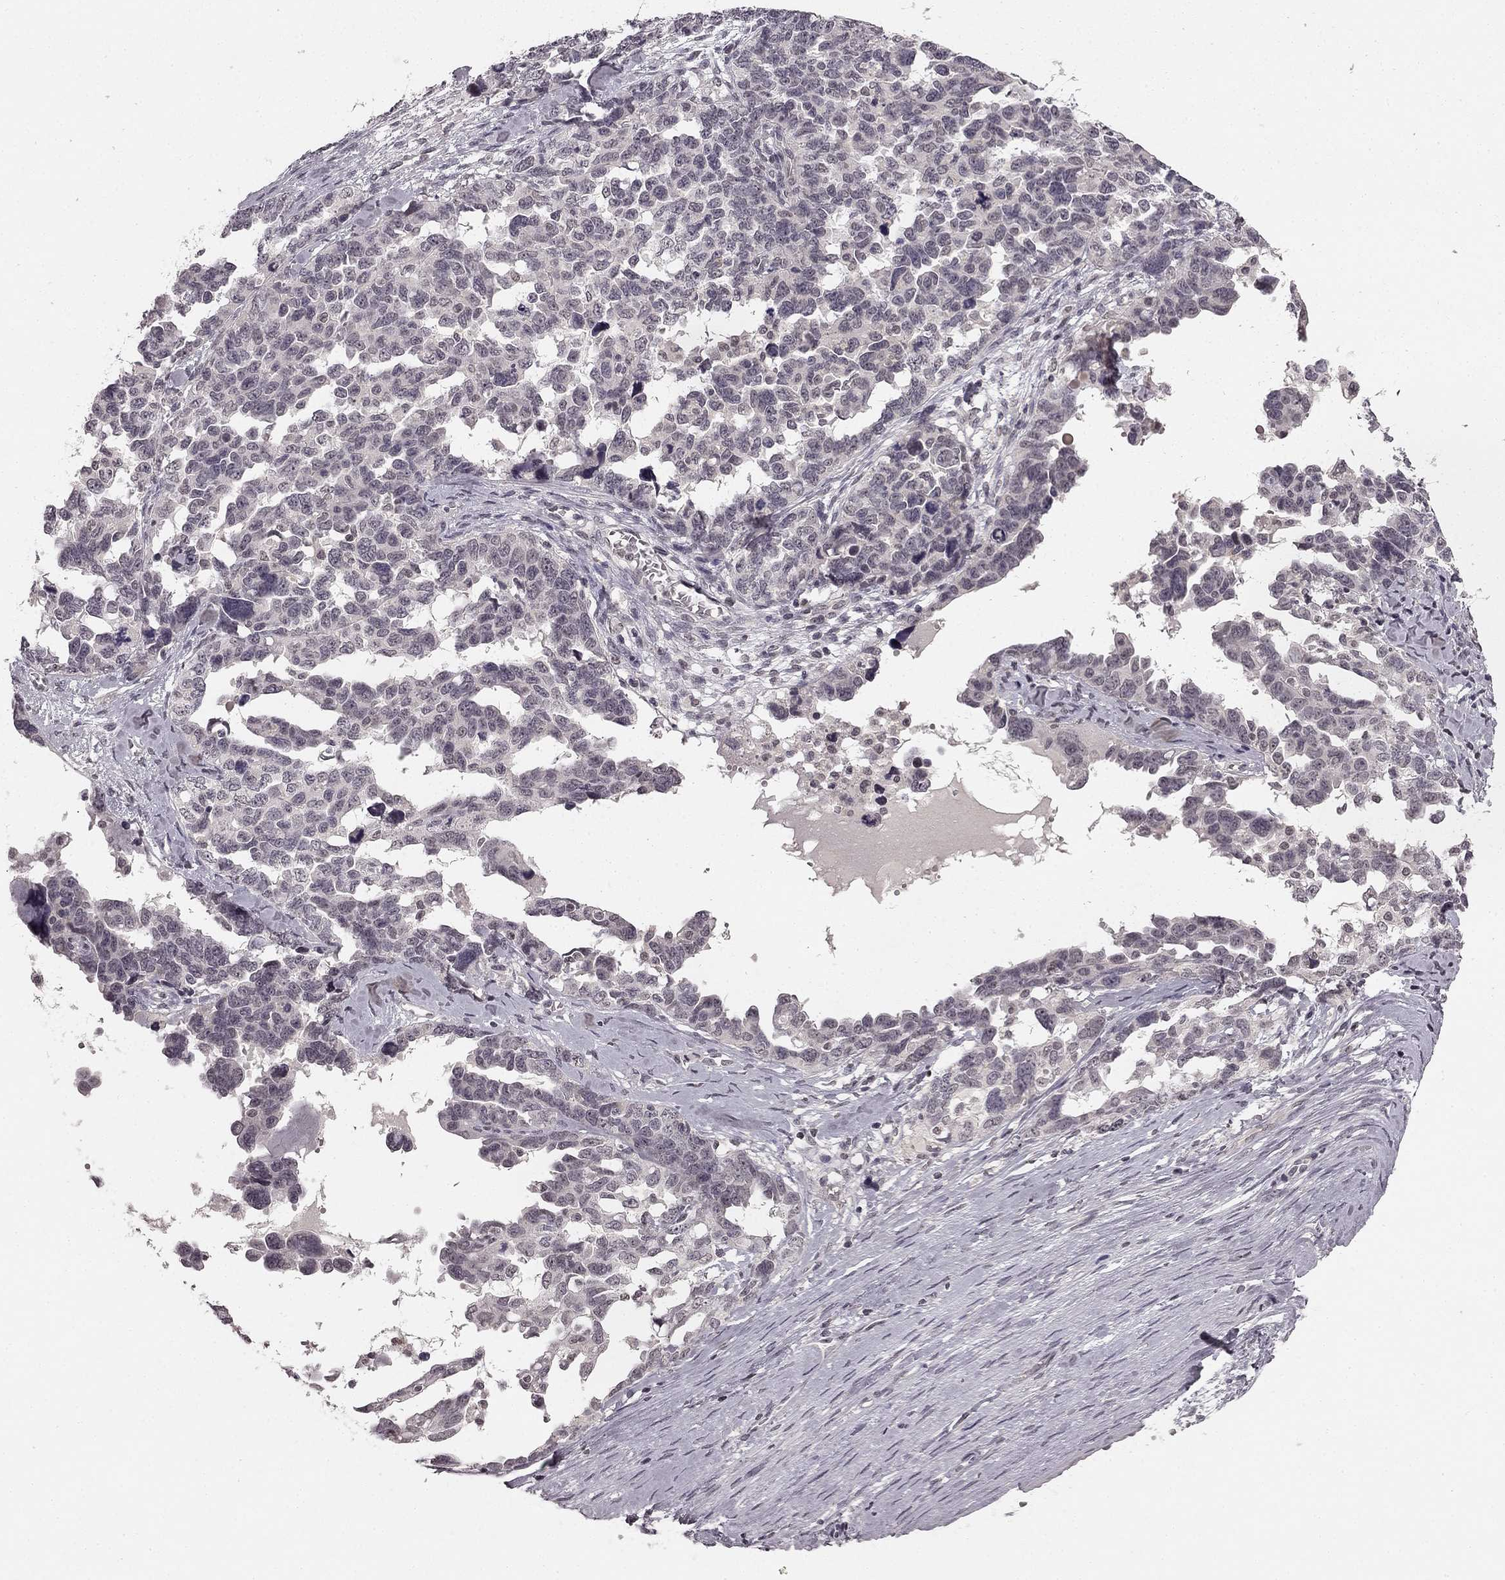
{"staining": {"intensity": "negative", "quantity": "none", "location": "none"}, "tissue": "ovarian cancer", "cell_type": "Tumor cells", "image_type": "cancer", "snomed": [{"axis": "morphology", "description": "Cystadenocarcinoma, serous, NOS"}, {"axis": "topography", "description": "Ovary"}], "caption": "Tumor cells are negative for brown protein staining in serous cystadenocarcinoma (ovarian).", "gene": "HCN4", "patient": {"sex": "female", "age": 69}}